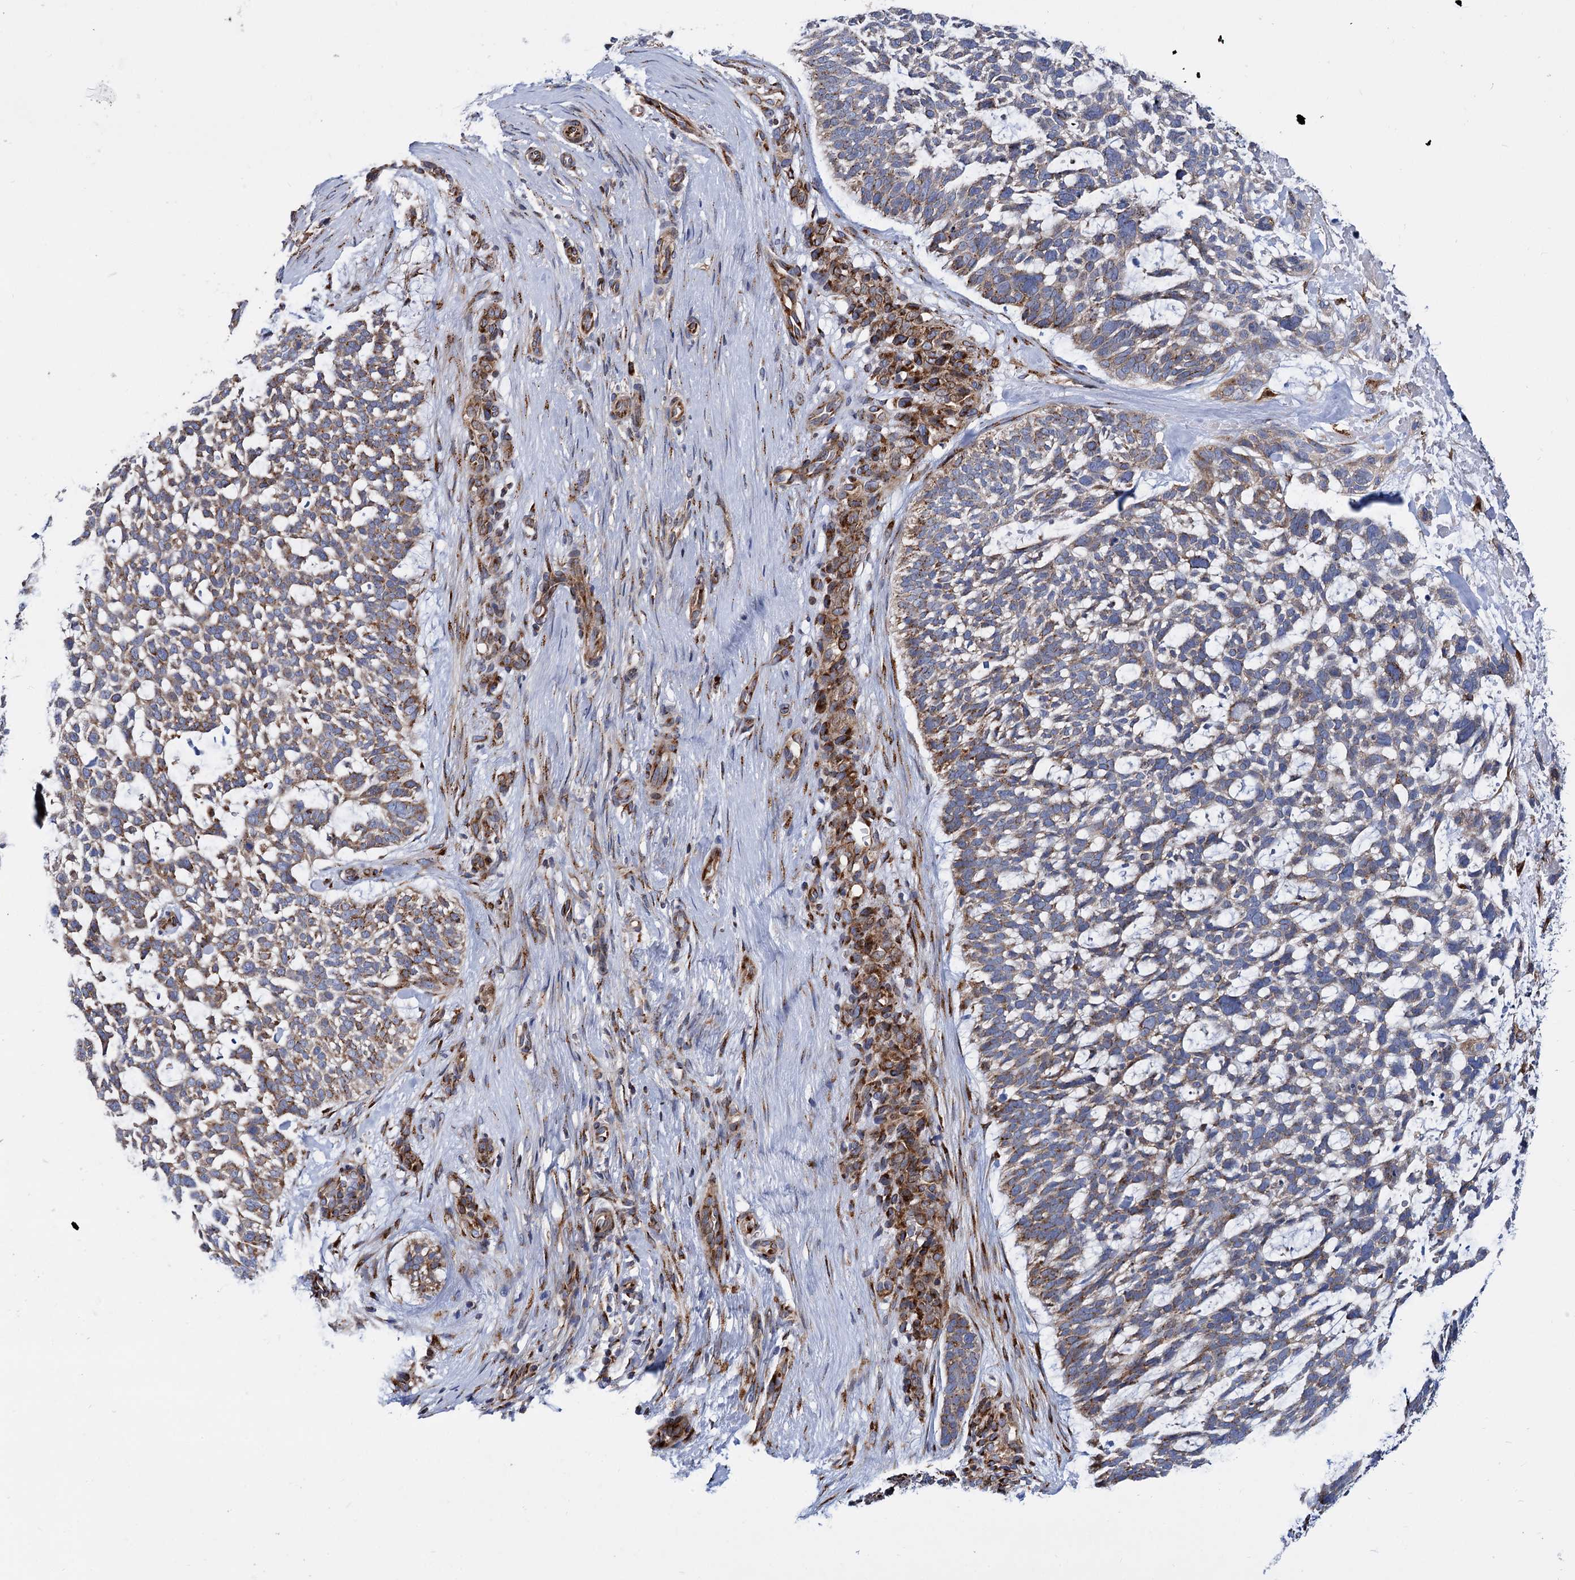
{"staining": {"intensity": "moderate", "quantity": ">75%", "location": "cytoplasmic/membranous"}, "tissue": "skin cancer", "cell_type": "Tumor cells", "image_type": "cancer", "snomed": [{"axis": "morphology", "description": "Basal cell carcinoma"}, {"axis": "topography", "description": "Skin"}], "caption": "This is an image of IHC staining of skin basal cell carcinoma, which shows moderate staining in the cytoplasmic/membranous of tumor cells.", "gene": "SUPT20H", "patient": {"sex": "male", "age": 88}}